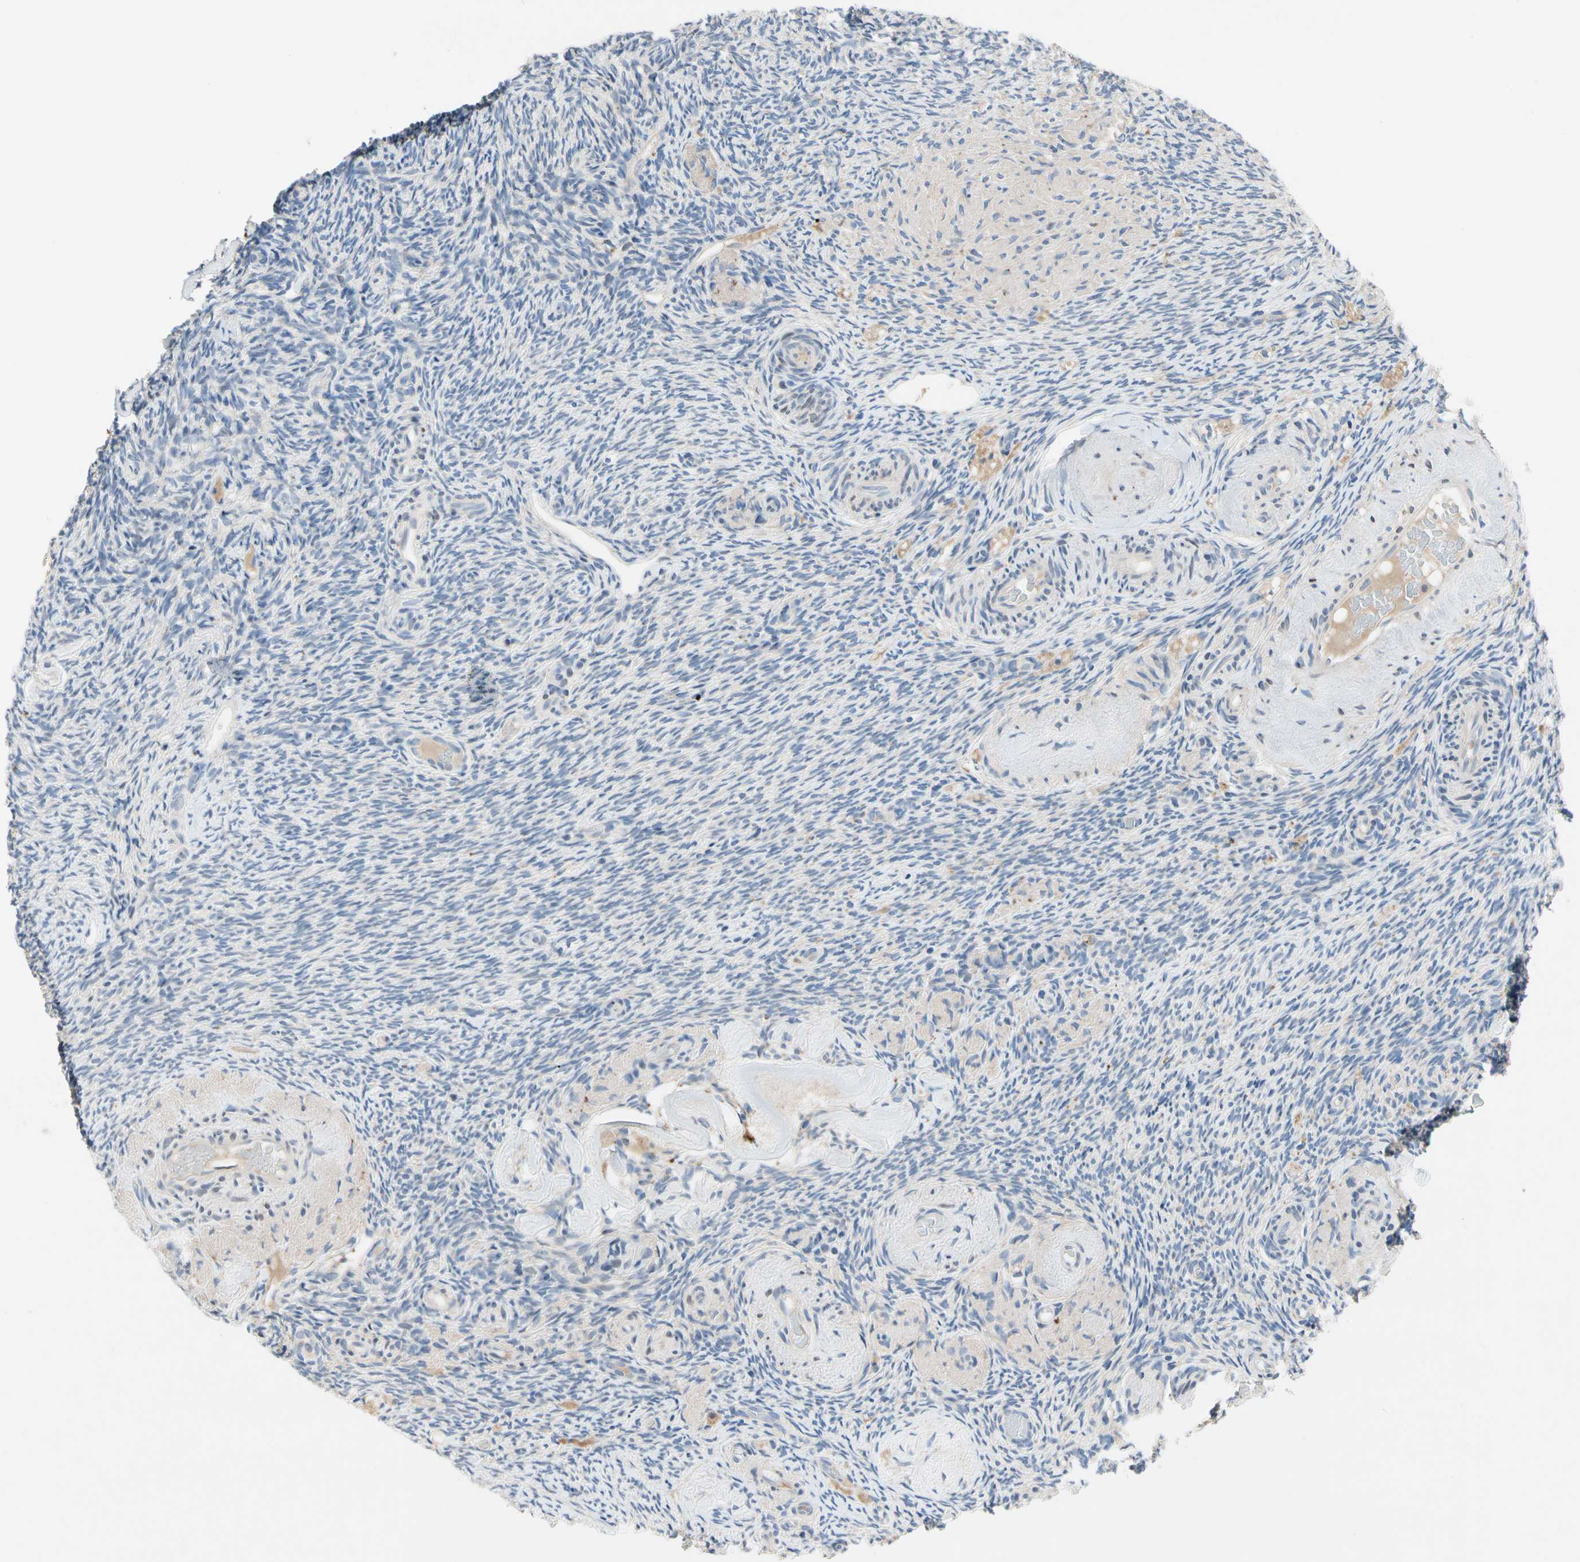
{"staining": {"intensity": "negative", "quantity": "none", "location": "none"}, "tissue": "ovary", "cell_type": "Ovarian stroma cells", "image_type": "normal", "snomed": [{"axis": "morphology", "description": "Normal tissue, NOS"}, {"axis": "topography", "description": "Ovary"}], "caption": "Ovarian stroma cells are negative for protein expression in normal human ovary. (DAB immunohistochemistry with hematoxylin counter stain).", "gene": "GAS6", "patient": {"sex": "female", "age": 60}}